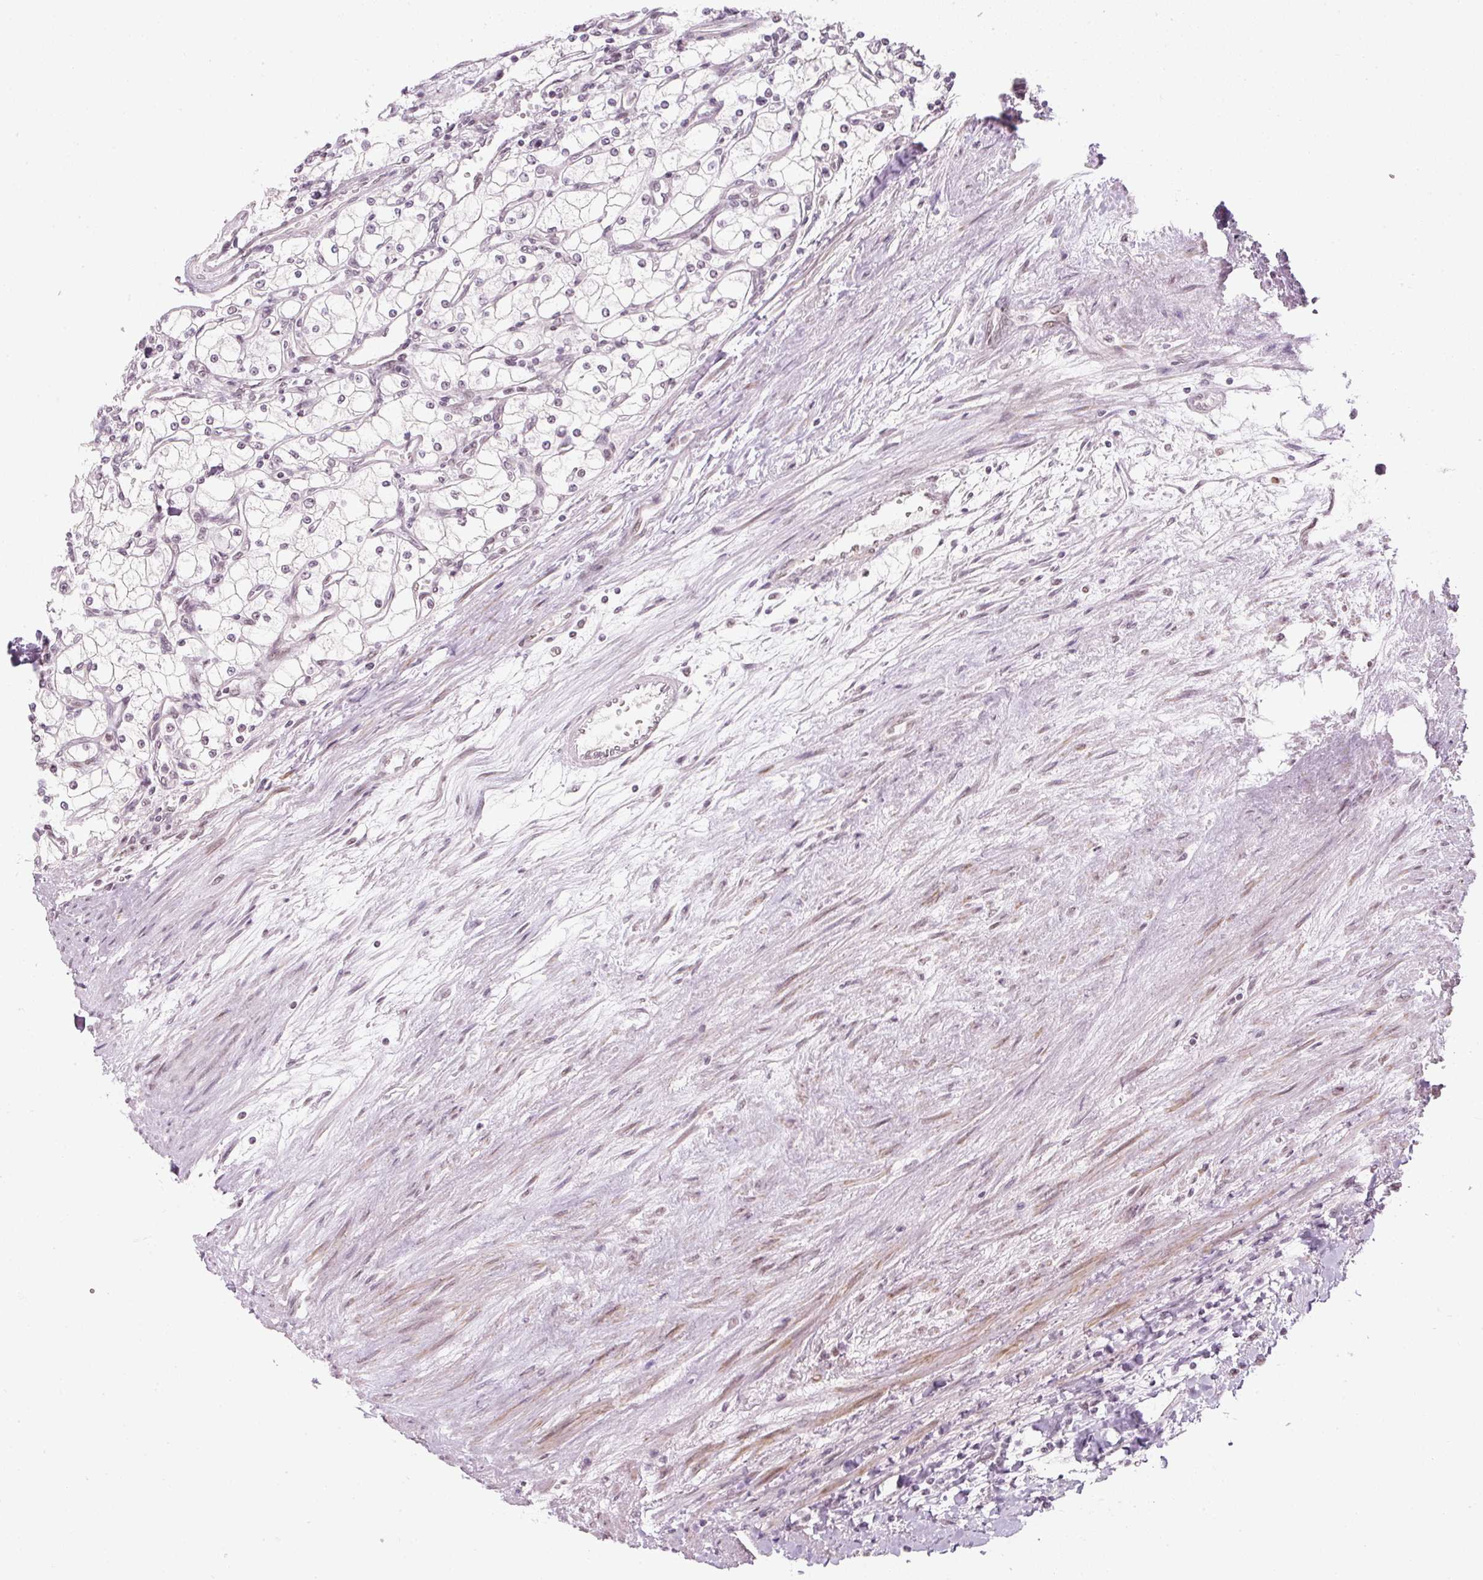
{"staining": {"intensity": "negative", "quantity": "none", "location": "none"}, "tissue": "renal cancer", "cell_type": "Tumor cells", "image_type": "cancer", "snomed": [{"axis": "morphology", "description": "Adenocarcinoma, NOS"}, {"axis": "topography", "description": "Kidney"}], "caption": "The immunohistochemistry micrograph has no significant staining in tumor cells of renal adenocarcinoma tissue.", "gene": "U2AF2", "patient": {"sex": "male", "age": 80}}